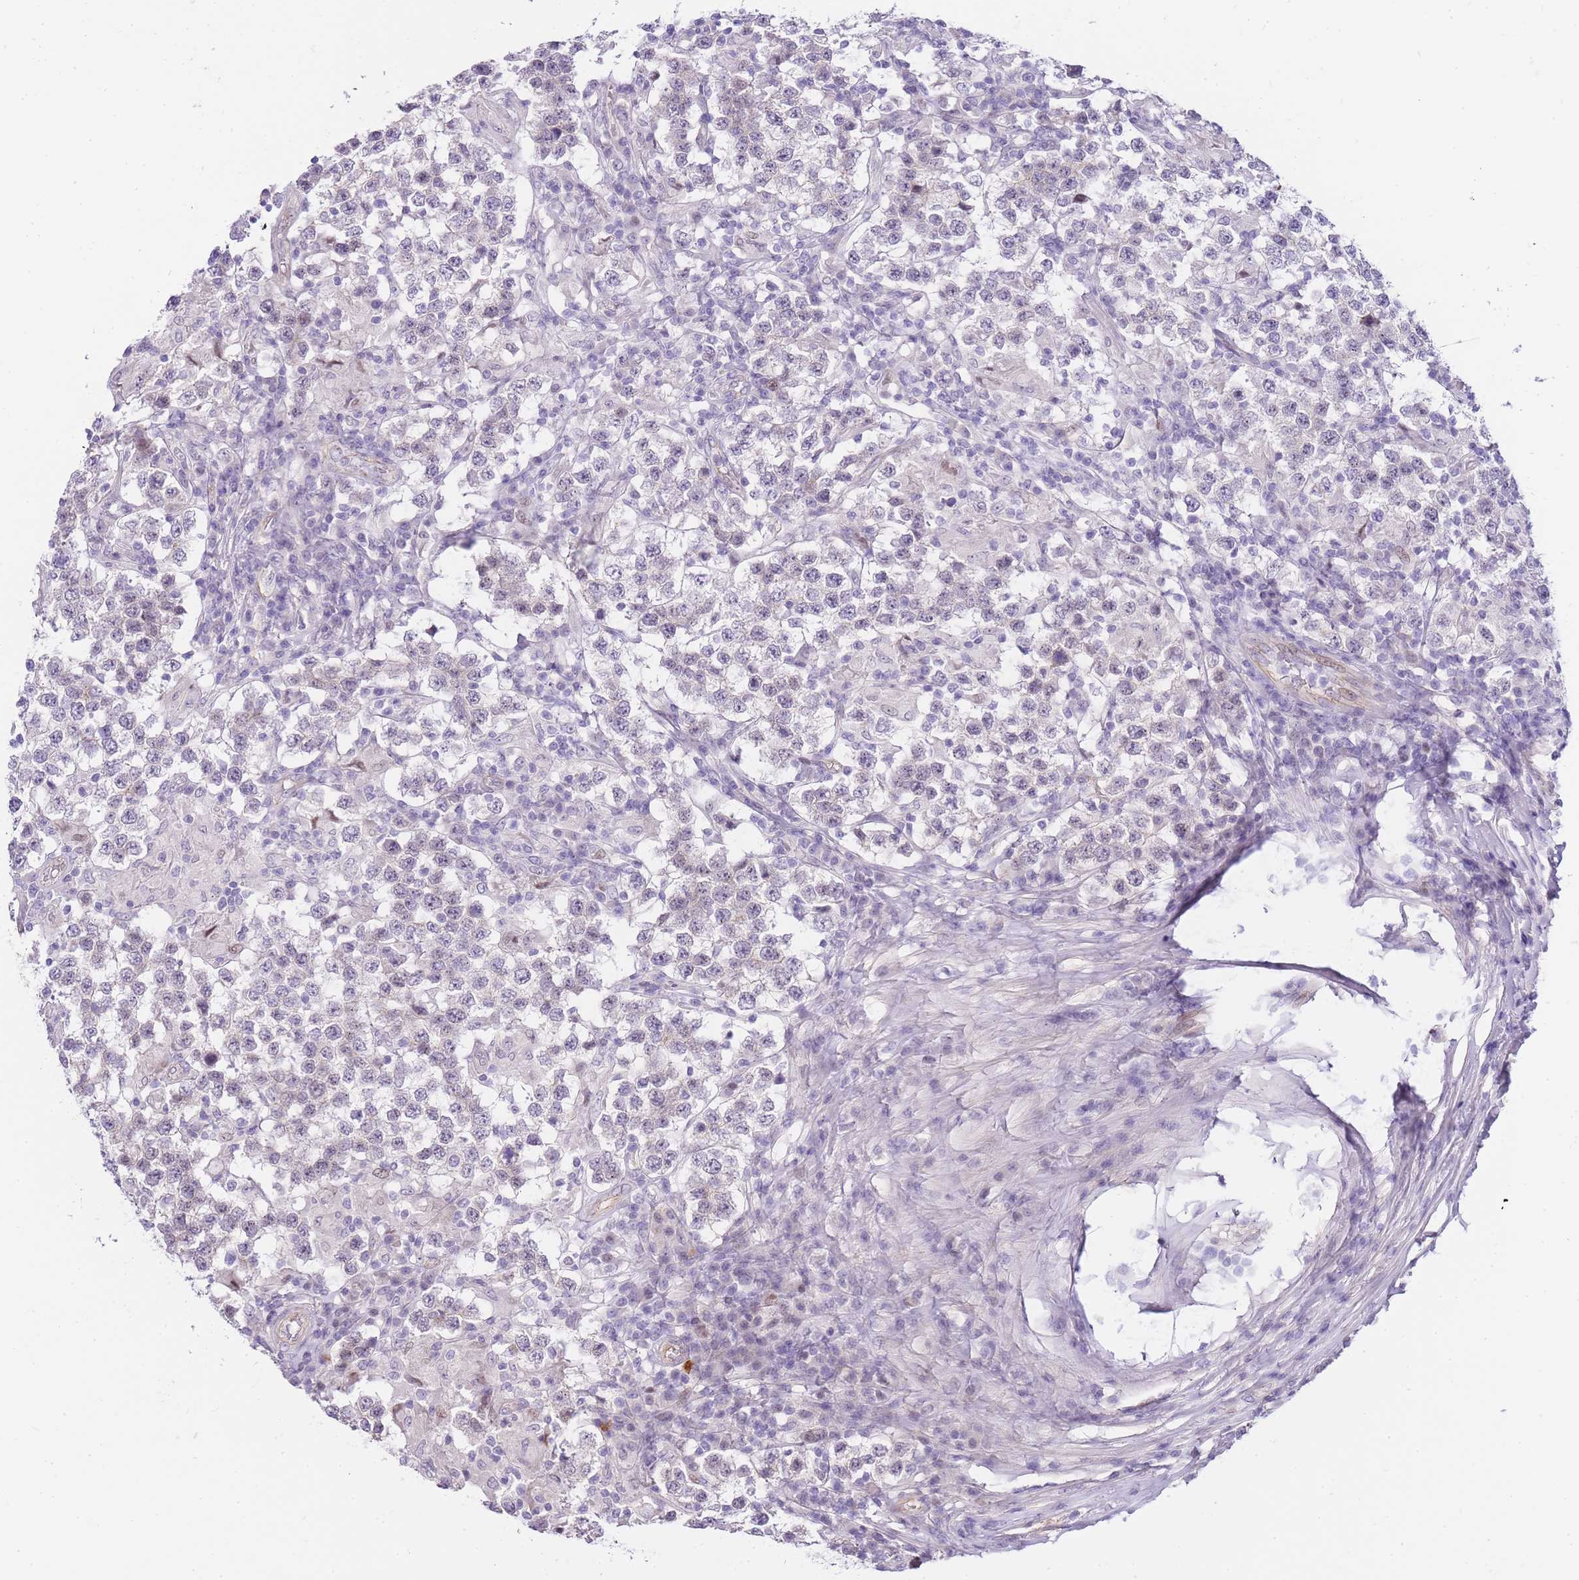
{"staining": {"intensity": "negative", "quantity": "none", "location": "none"}, "tissue": "testis cancer", "cell_type": "Tumor cells", "image_type": "cancer", "snomed": [{"axis": "morphology", "description": "Seminoma, NOS"}, {"axis": "morphology", "description": "Carcinoma, Embryonal, NOS"}, {"axis": "topography", "description": "Testis"}], "caption": "Tumor cells are negative for brown protein staining in seminoma (testis).", "gene": "CLBA1", "patient": {"sex": "male", "age": 41}}